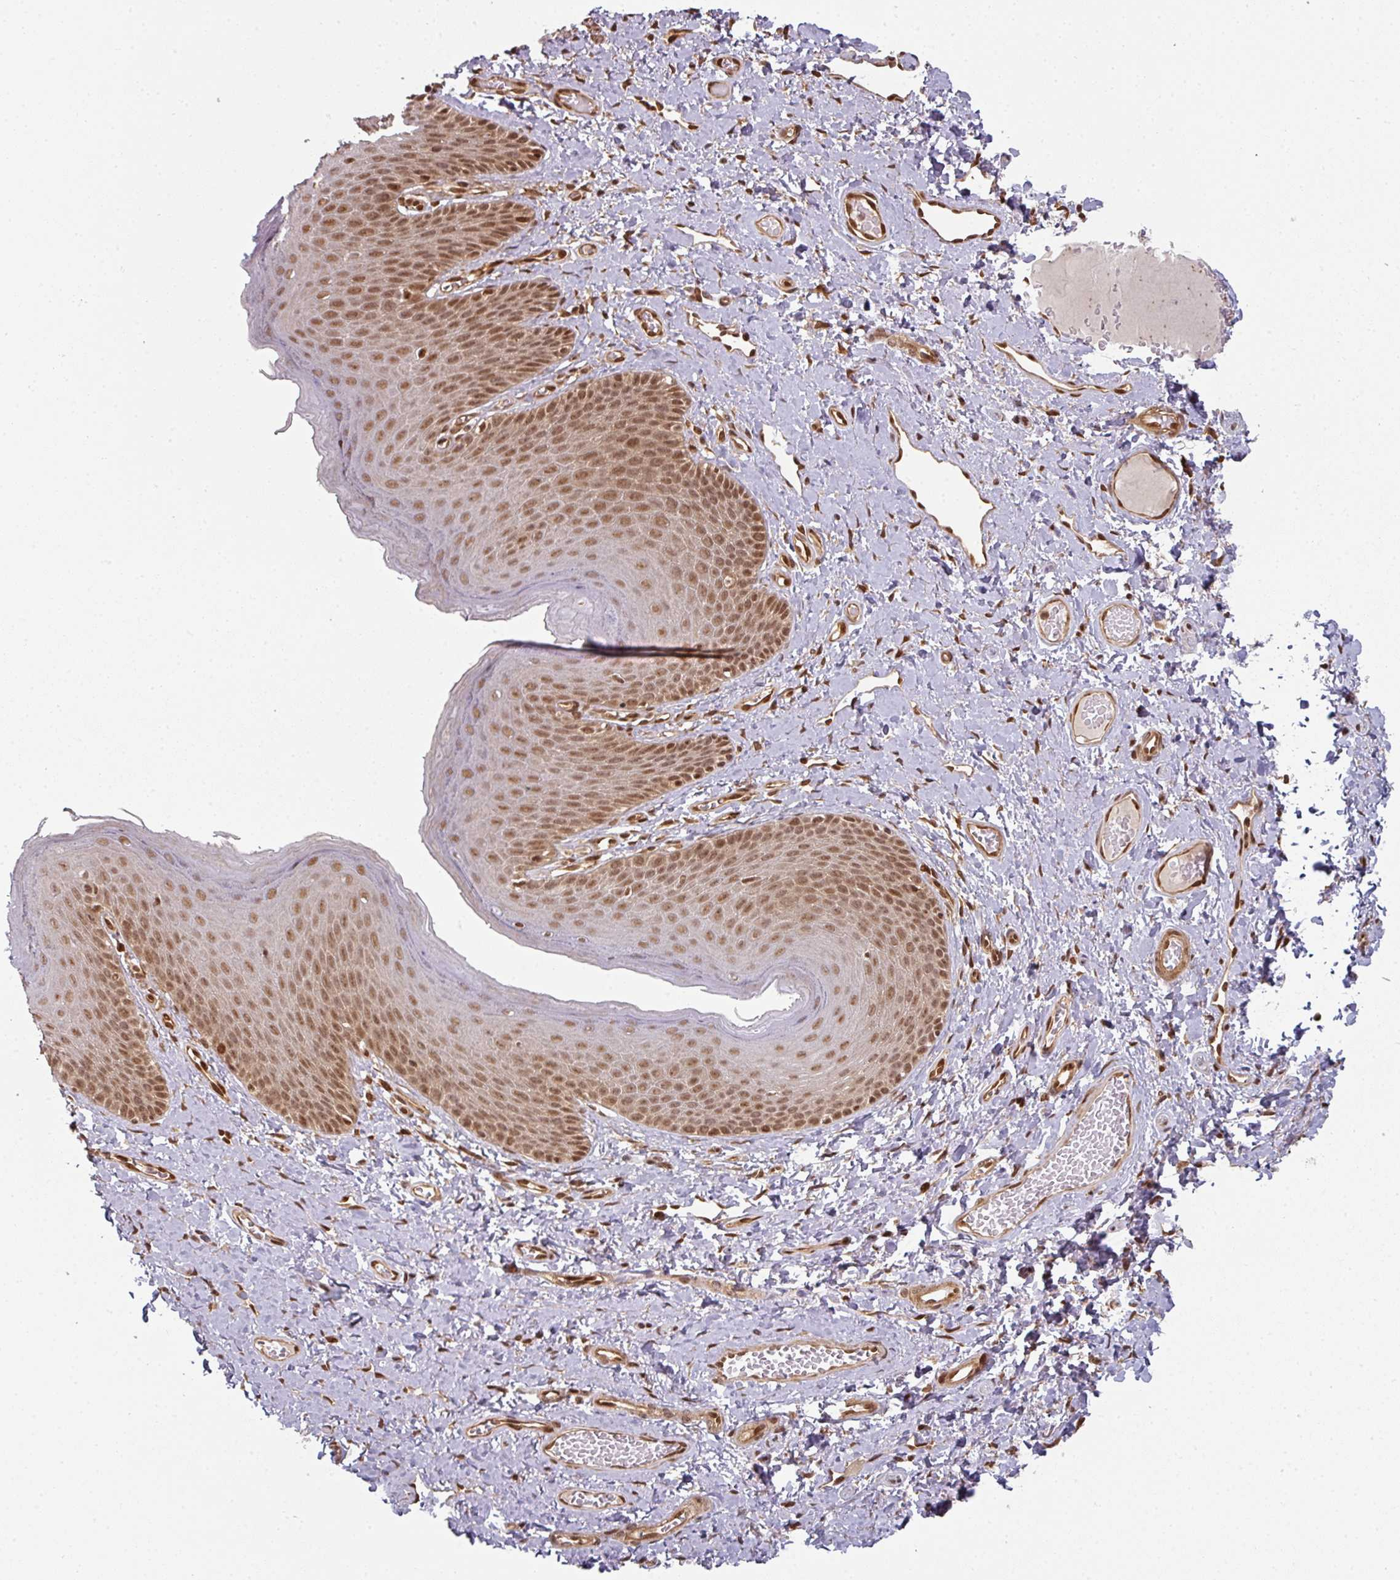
{"staining": {"intensity": "moderate", "quantity": ">75%", "location": "nuclear"}, "tissue": "skin", "cell_type": "Epidermal cells", "image_type": "normal", "snomed": [{"axis": "morphology", "description": "Normal tissue, NOS"}, {"axis": "topography", "description": "Anal"}], "caption": "A high-resolution micrograph shows IHC staining of unremarkable skin, which reveals moderate nuclear expression in approximately >75% of epidermal cells.", "gene": "SIK3", "patient": {"sex": "female", "age": 40}}